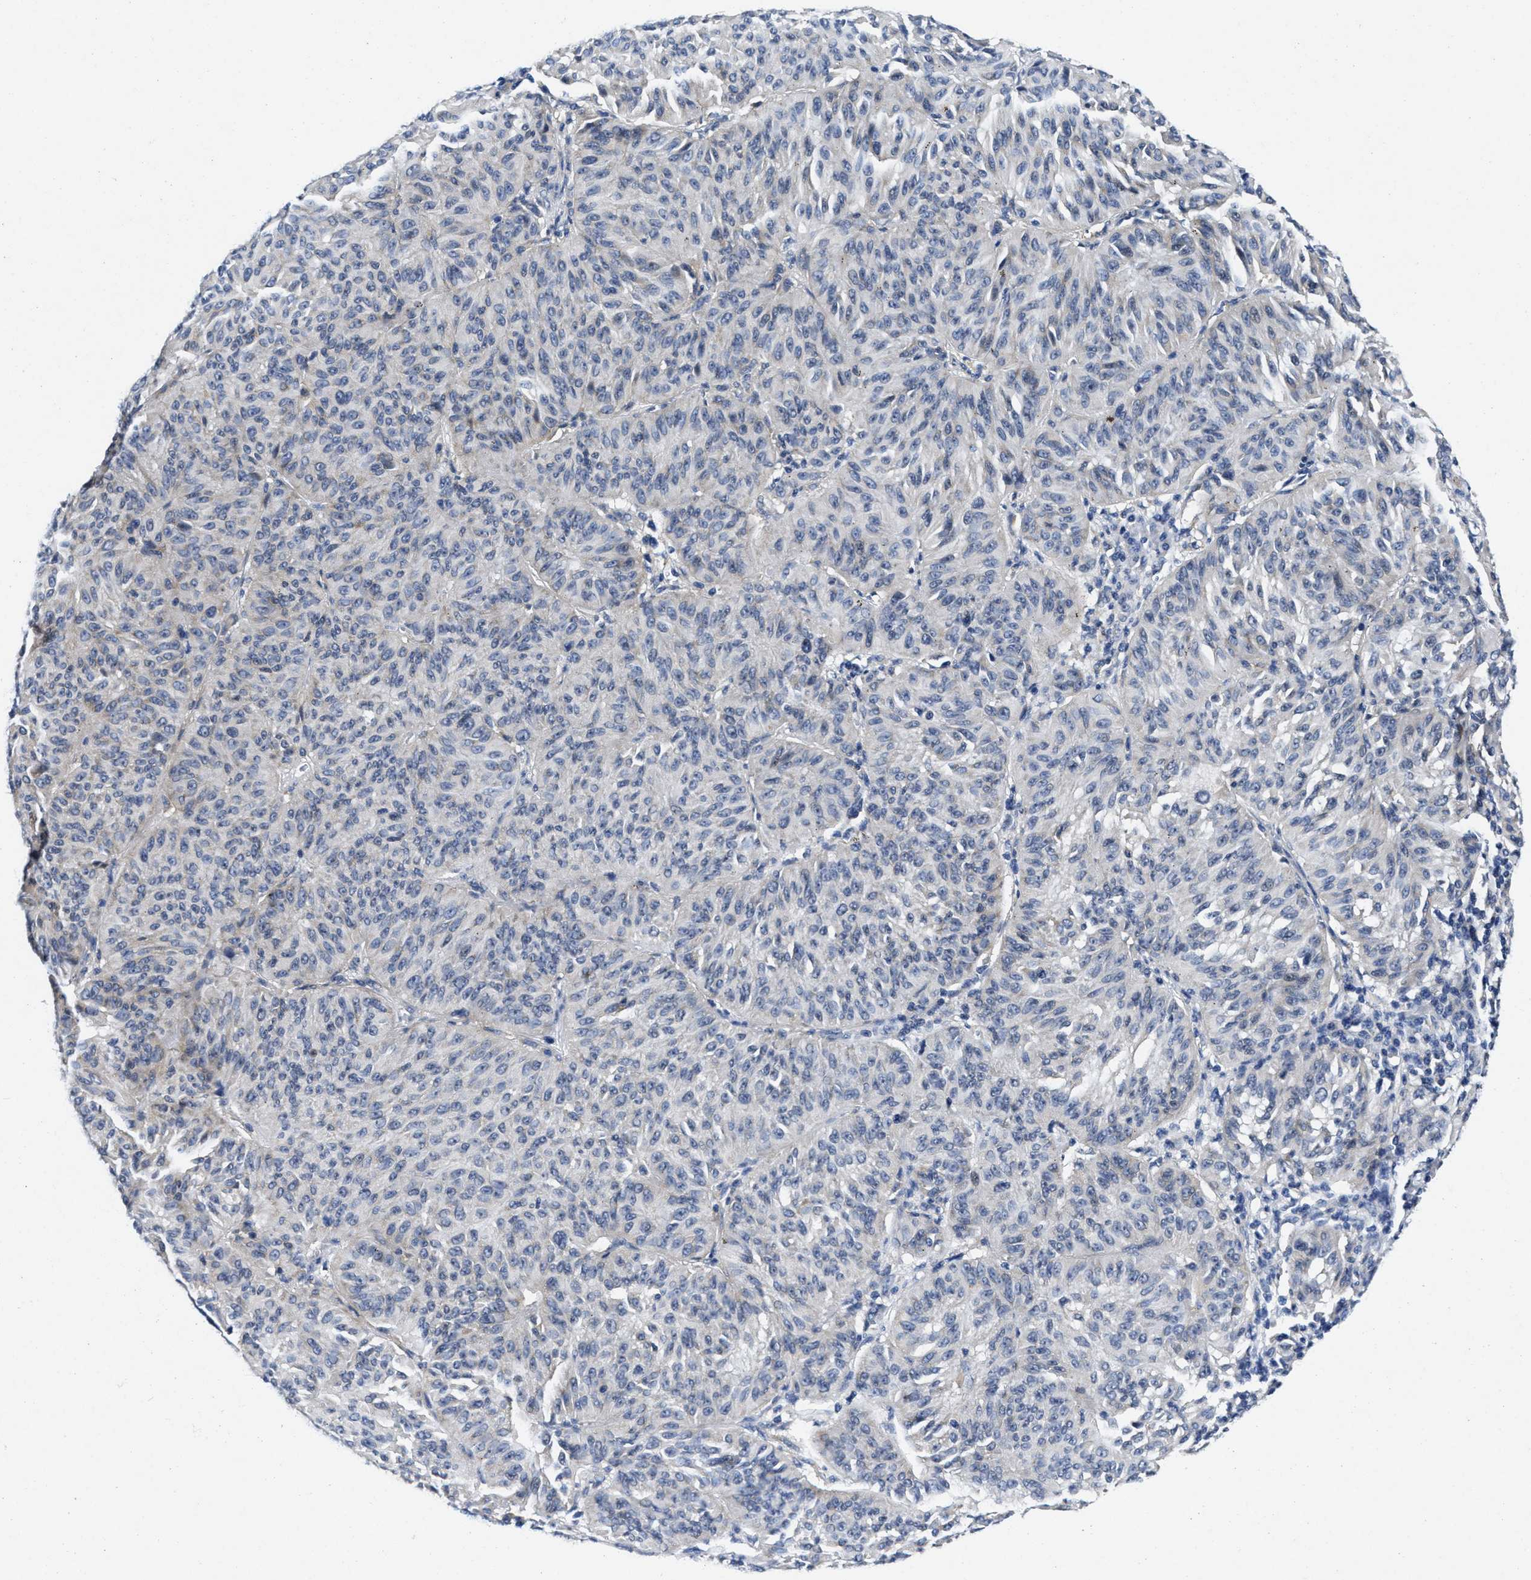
{"staining": {"intensity": "negative", "quantity": "none", "location": "none"}, "tissue": "melanoma", "cell_type": "Tumor cells", "image_type": "cancer", "snomed": [{"axis": "morphology", "description": "Malignant melanoma, NOS"}, {"axis": "topography", "description": "Skin"}], "caption": "Malignant melanoma was stained to show a protein in brown. There is no significant expression in tumor cells.", "gene": "LAD1", "patient": {"sex": "female", "age": 72}}